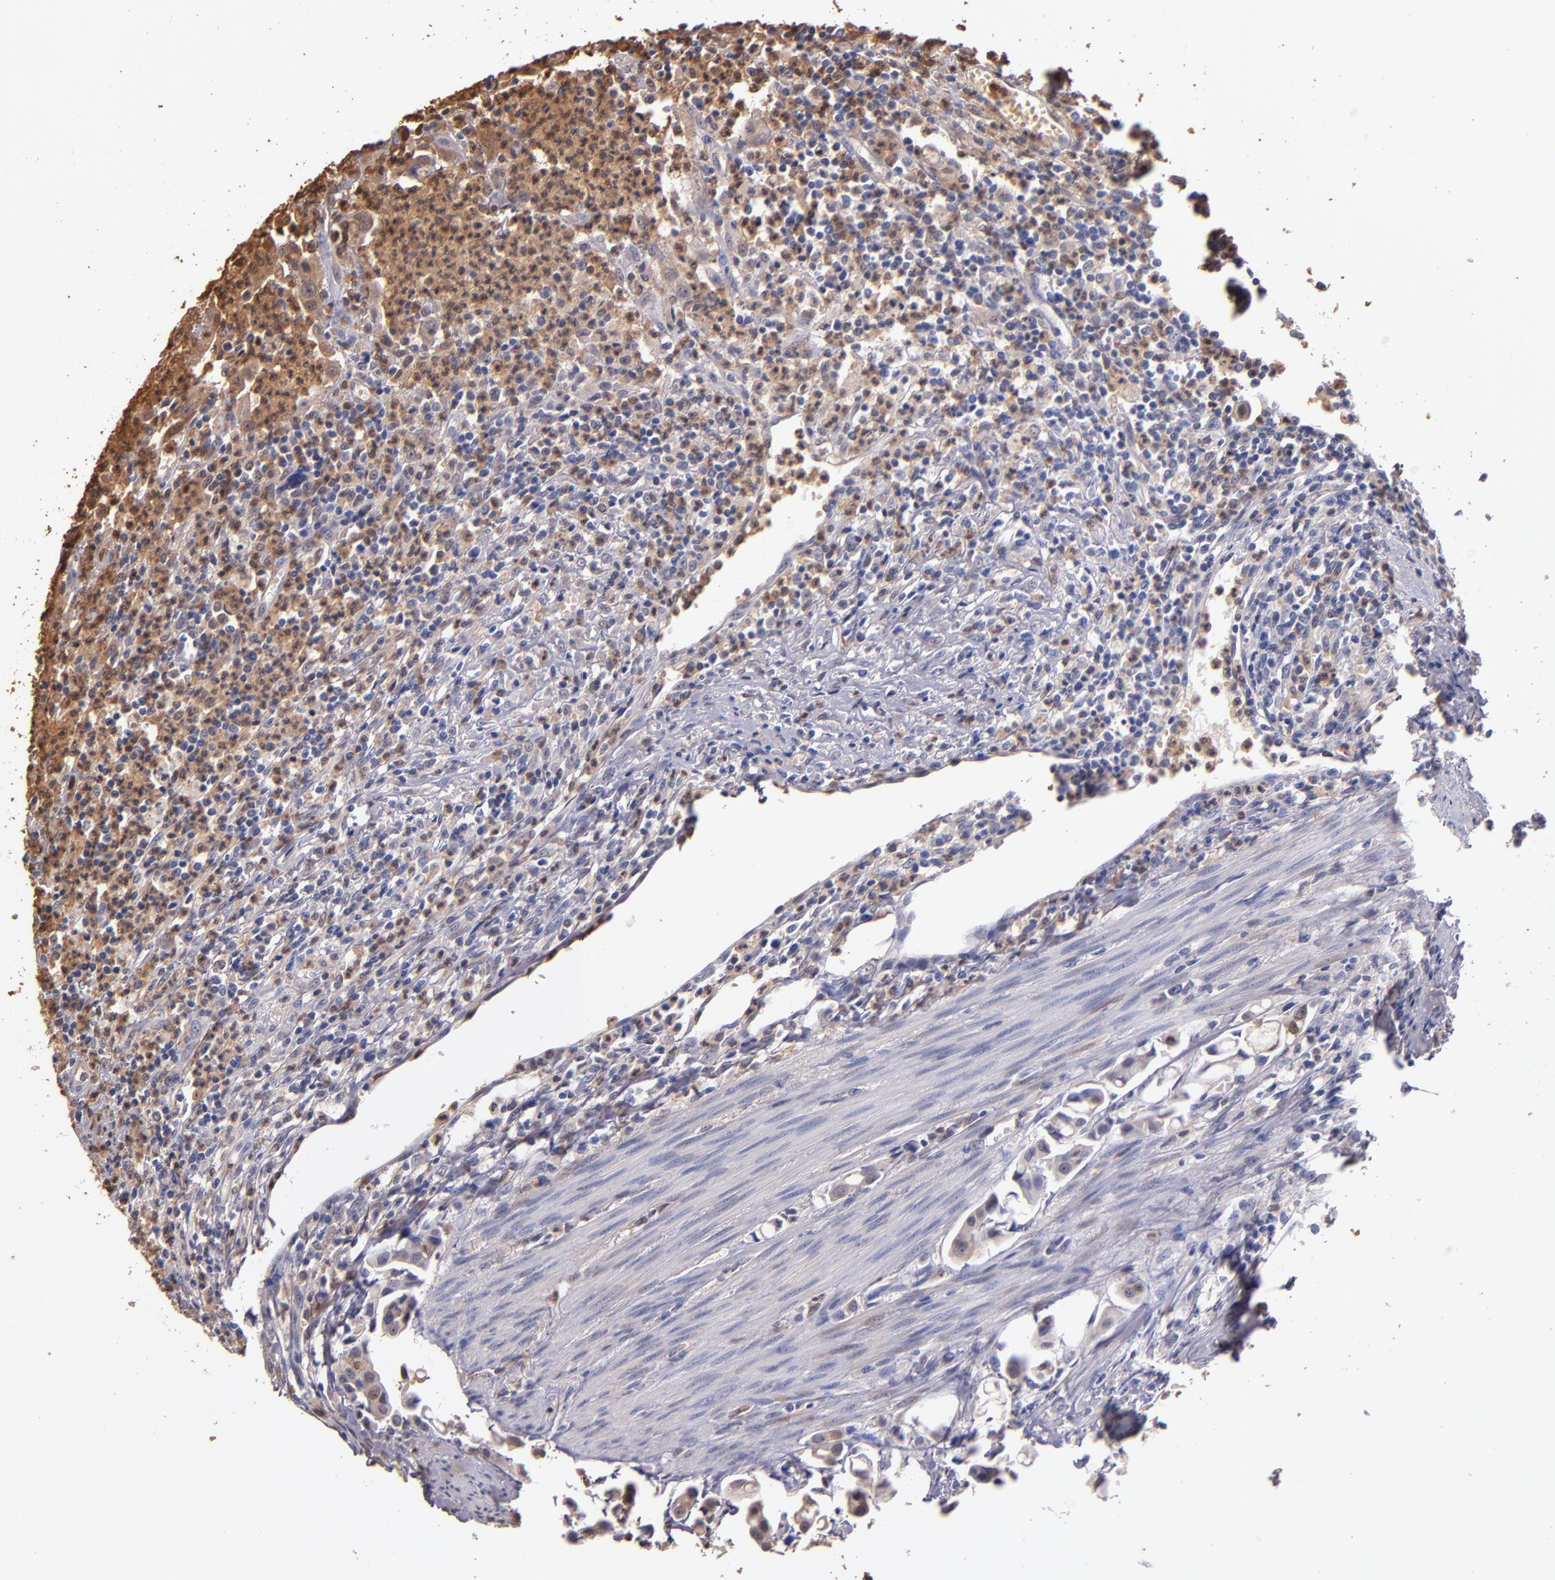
{"staining": {"intensity": "moderate", "quantity": ">75%", "location": "cytoplasmic/membranous,nuclear"}, "tissue": "urothelial cancer", "cell_type": "Tumor cells", "image_type": "cancer", "snomed": [{"axis": "morphology", "description": "Urothelial carcinoma, High grade"}, {"axis": "topography", "description": "Urinary bladder"}], "caption": "Immunohistochemistry (DAB (3,3'-diaminobenzidine)) staining of human high-grade urothelial carcinoma displays moderate cytoplasmic/membranous and nuclear protein staining in about >75% of tumor cells. (Brightfield microscopy of DAB IHC at high magnification).", "gene": "S100A6", "patient": {"sex": "male", "age": 66}}